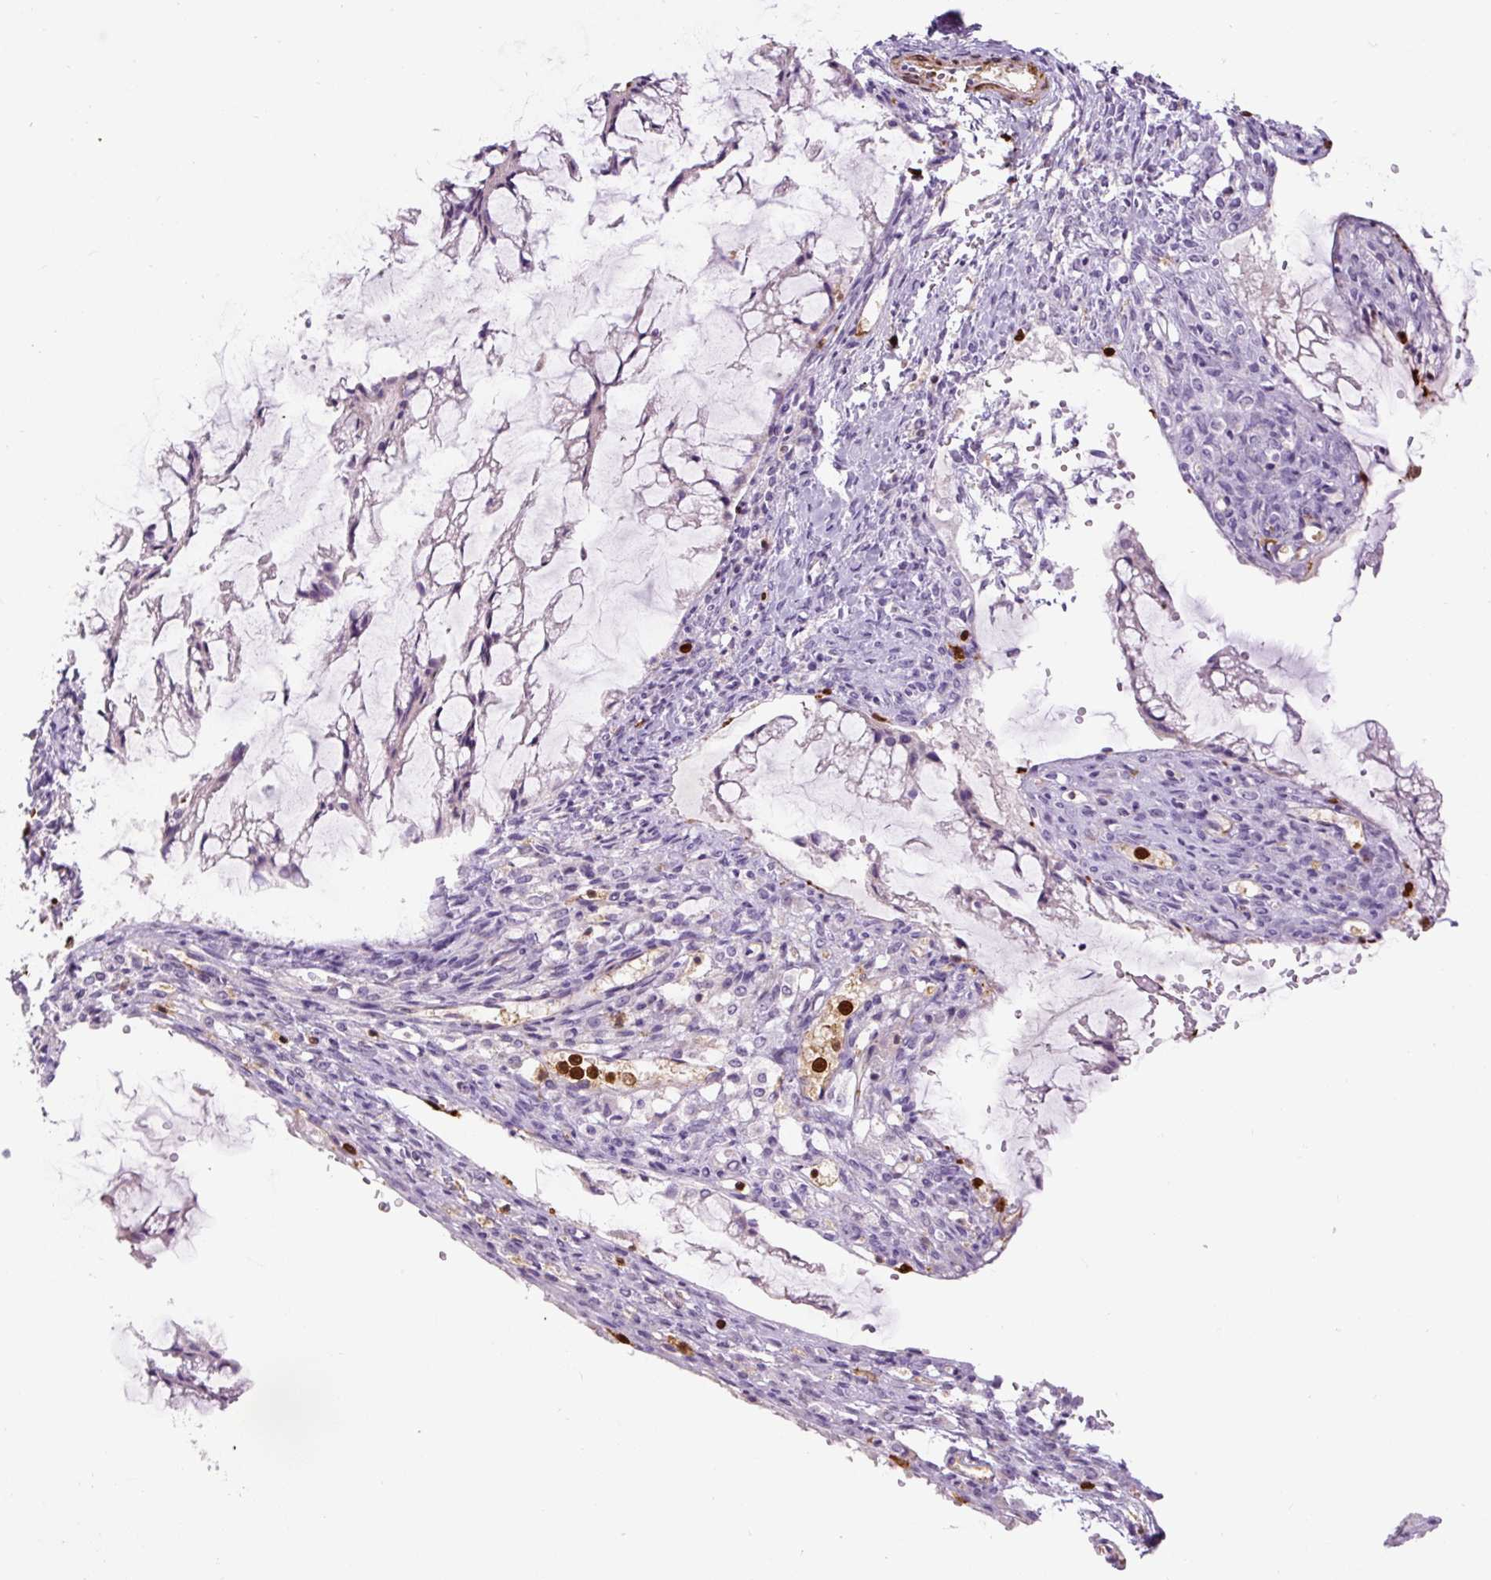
{"staining": {"intensity": "negative", "quantity": "none", "location": "none"}, "tissue": "ovarian cancer", "cell_type": "Tumor cells", "image_type": "cancer", "snomed": [{"axis": "morphology", "description": "Cystadenocarcinoma, mucinous, NOS"}, {"axis": "topography", "description": "Ovary"}], "caption": "Immunohistochemistry micrograph of neoplastic tissue: human ovarian cancer (mucinous cystadenocarcinoma) stained with DAB shows no significant protein positivity in tumor cells.", "gene": "S100A4", "patient": {"sex": "female", "age": 73}}